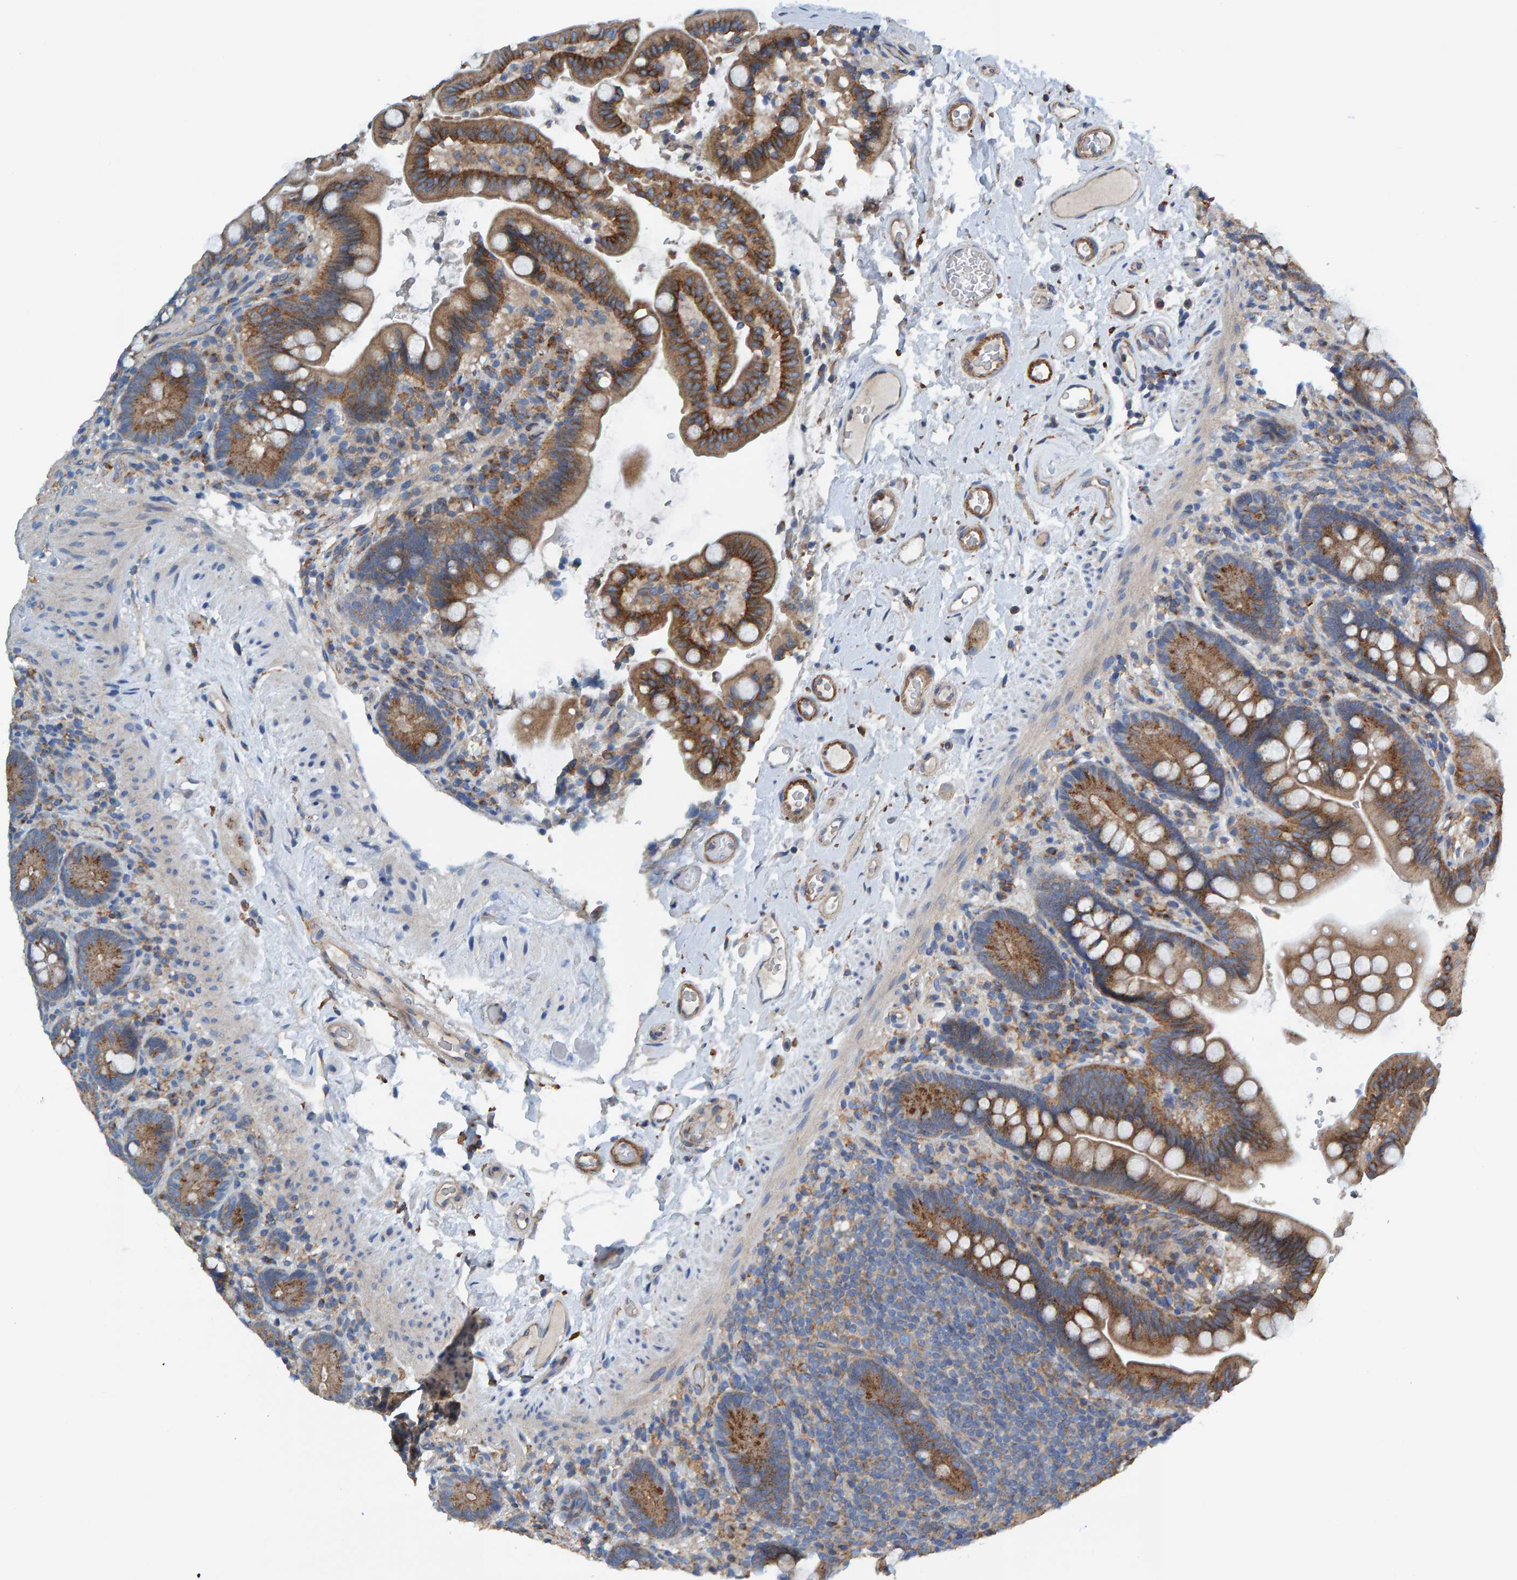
{"staining": {"intensity": "moderate", "quantity": ">75%", "location": "cytoplasmic/membranous"}, "tissue": "colon", "cell_type": "Endothelial cells", "image_type": "normal", "snomed": [{"axis": "morphology", "description": "Normal tissue, NOS"}, {"axis": "topography", "description": "Smooth muscle"}, {"axis": "topography", "description": "Colon"}], "caption": "Benign colon demonstrates moderate cytoplasmic/membranous staining in about >75% of endothelial cells Using DAB (brown) and hematoxylin (blue) stains, captured at high magnification using brightfield microscopy..", "gene": "MKLN1", "patient": {"sex": "male", "age": 73}}